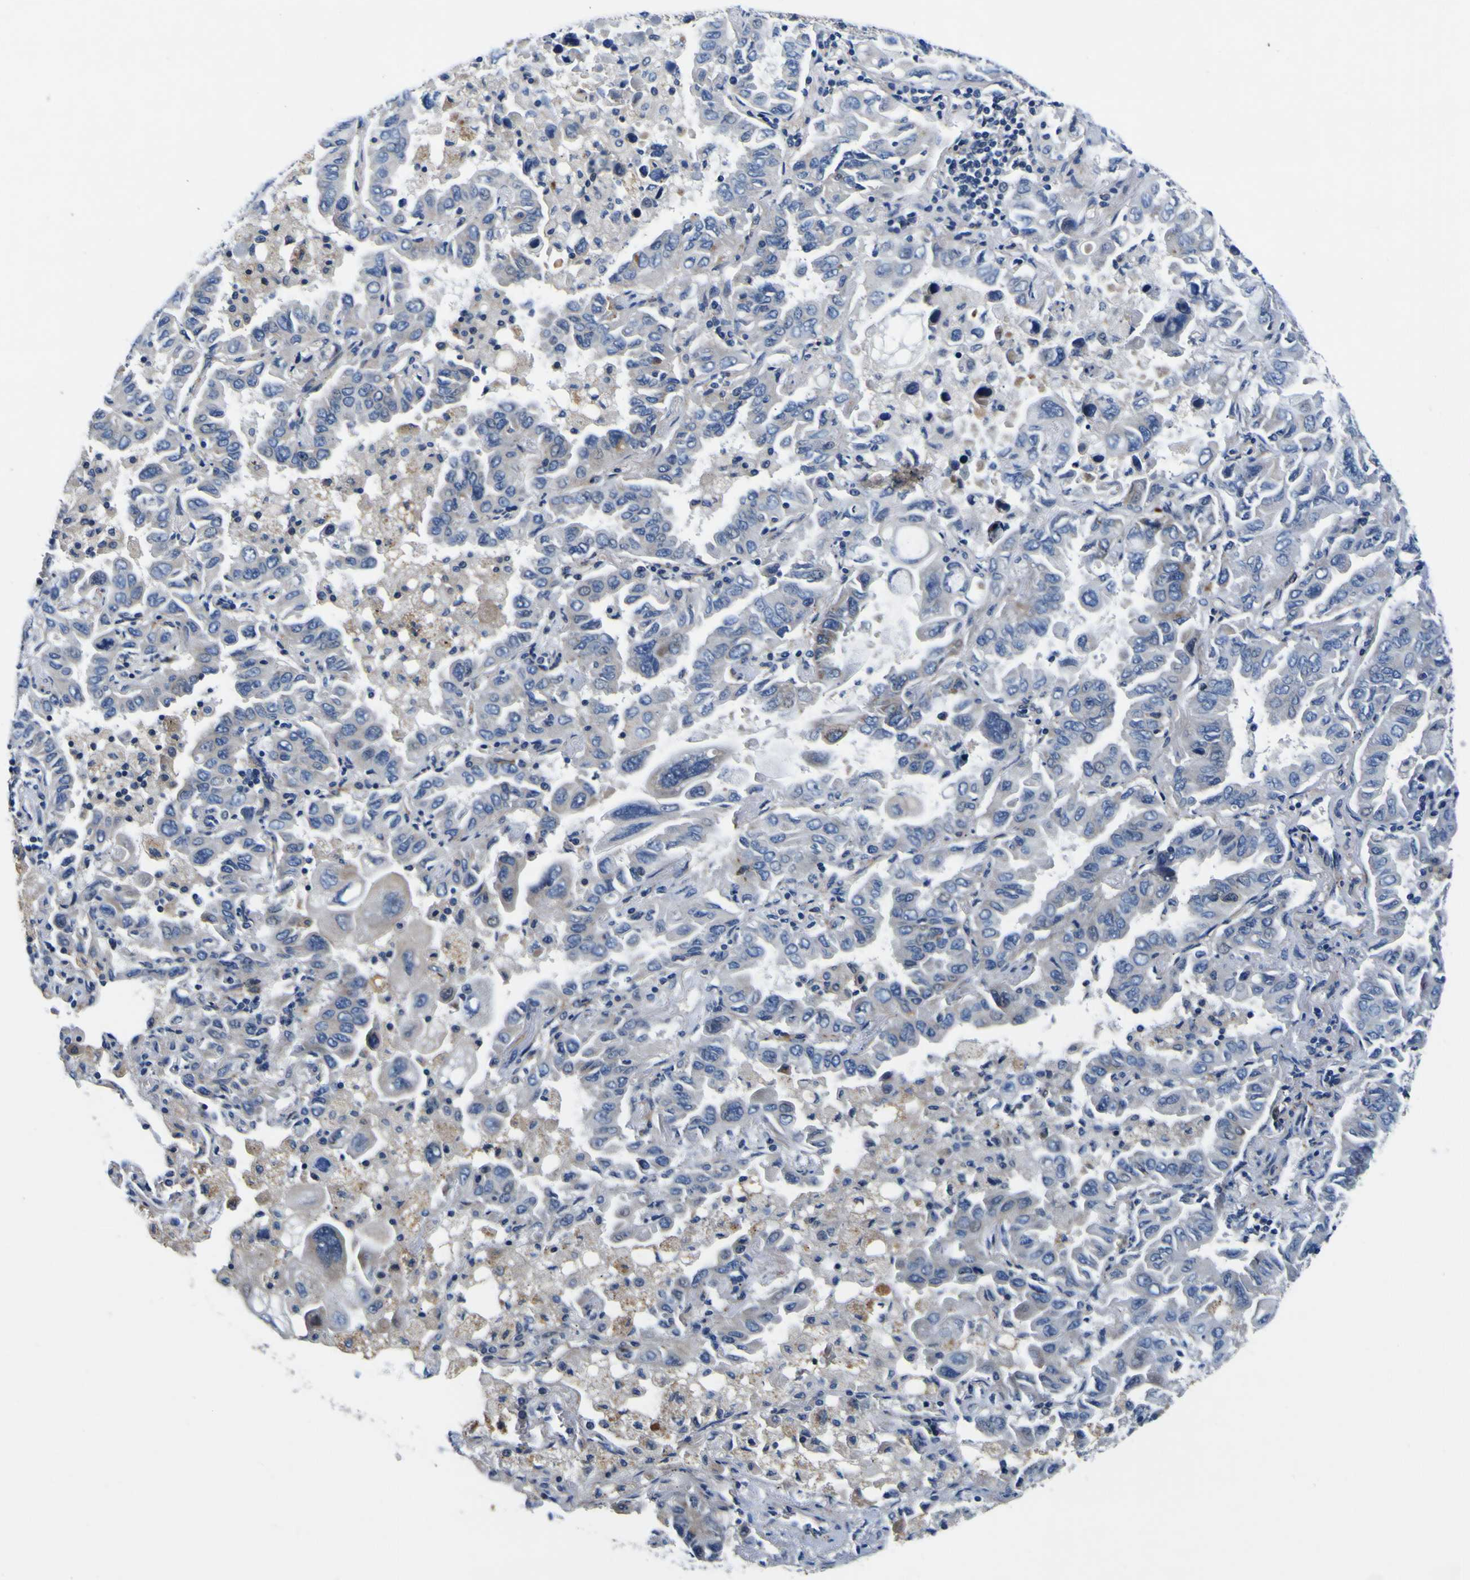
{"staining": {"intensity": "weak", "quantity": "<25%", "location": "cytoplasmic/membranous"}, "tissue": "lung cancer", "cell_type": "Tumor cells", "image_type": "cancer", "snomed": [{"axis": "morphology", "description": "Adenocarcinoma, NOS"}, {"axis": "topography", "description": "Lung"}], "caption": "Micrograph shows no protein staining in tumor cells of lung cancer tissue.", "gene": "AGAP3", "patient": {"sex": "male", "age": 64}}